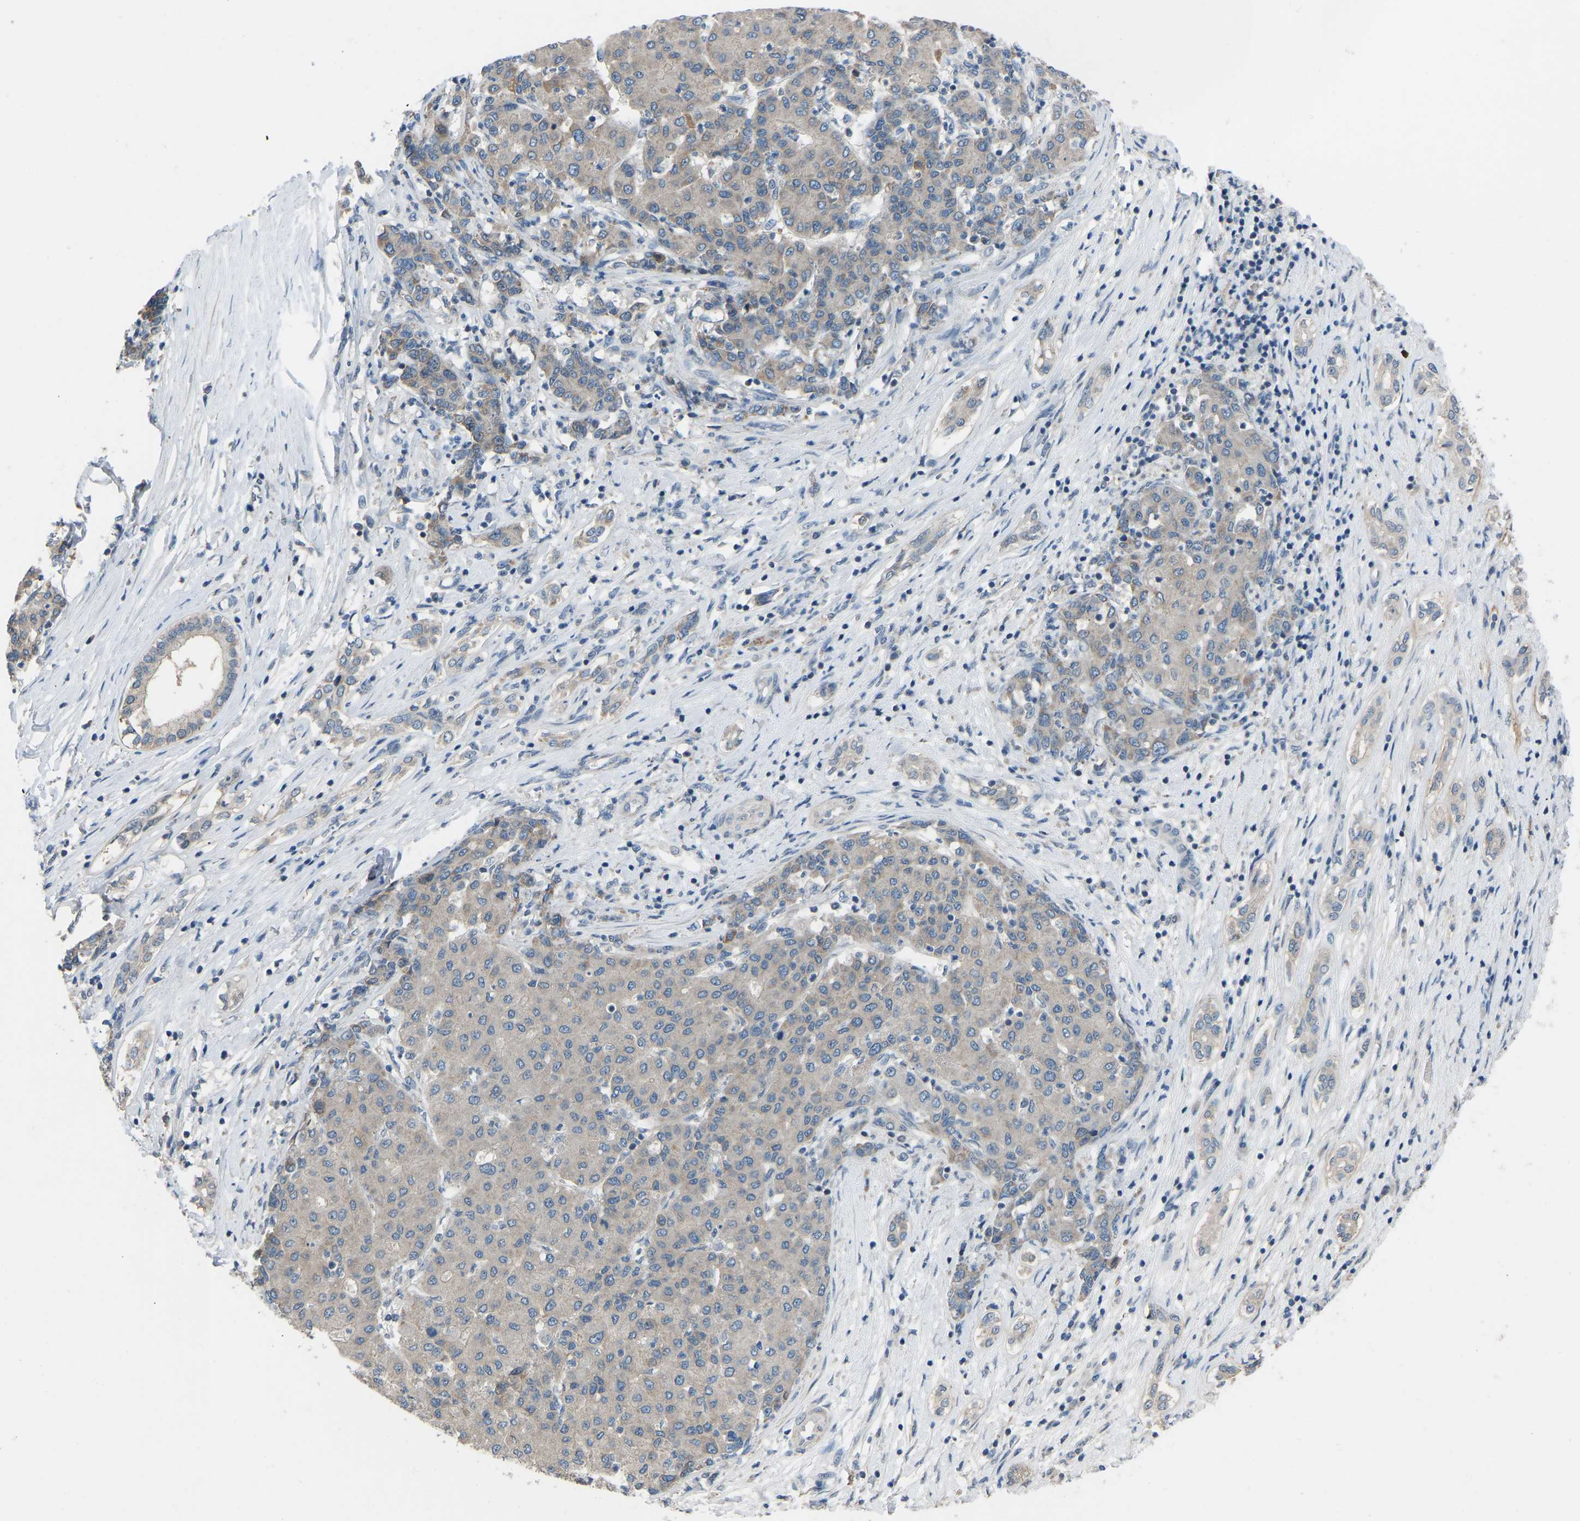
{"staining": {"intensity": "weak", "quantity": ">75%", "location": "cytoplasmic/membranous"}, "tissue": "liver cancer", "cell_type": "Tumor cells", "image_type": "cancer", "snomed": [{"axis": "morphology", "description": "Carcinoma, Hepatocellular, NOS"}, {"axis": "topography", "description": "Liver"}], "caption": "Immunohistochemical staining of human hepatocellular carcinoma (liver) demonstrates weak cytoplasmic/membranous protein staining in approximately >75% of tumor cells.", "gene": "CDK2AP1", "patient": {"sex": "male", "age": 65}}